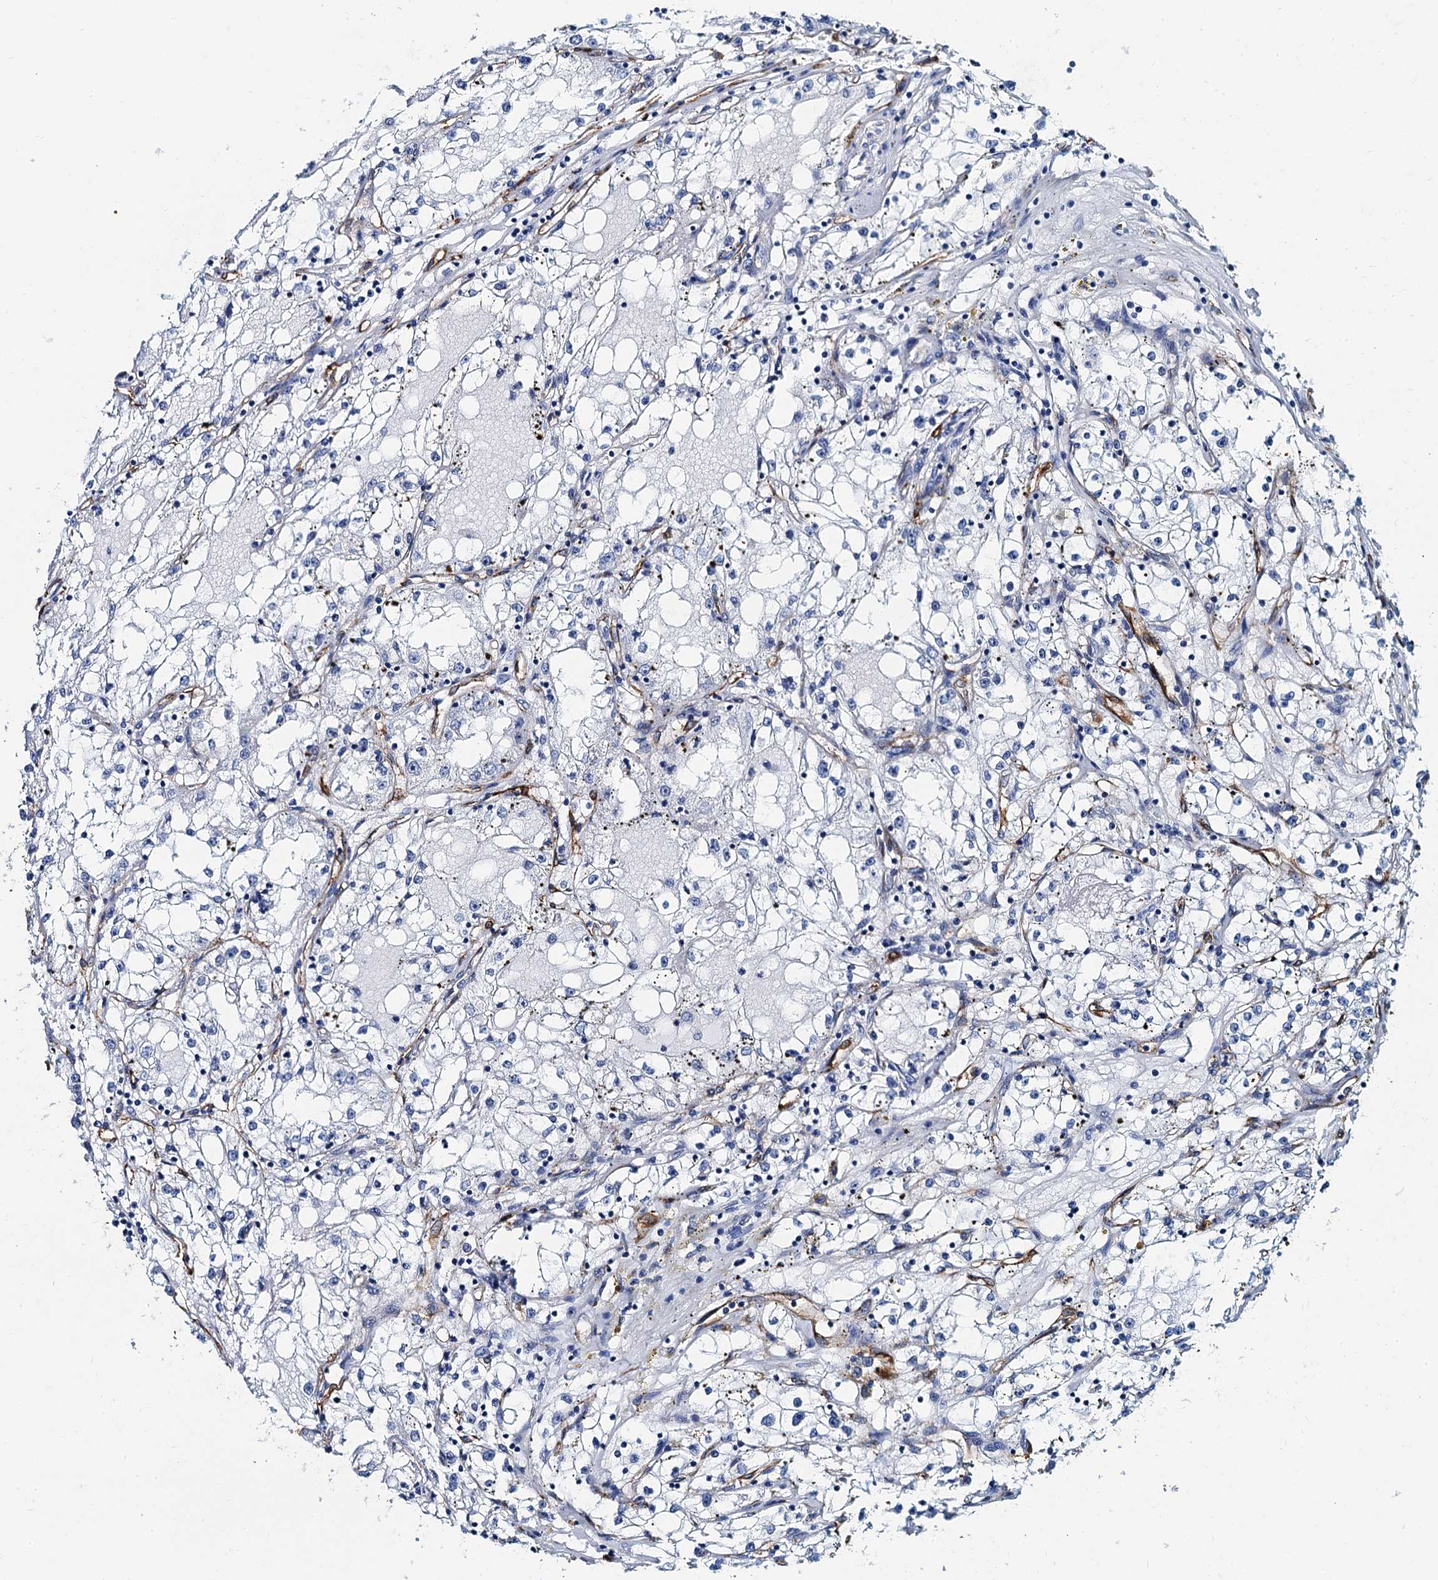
{"staining": {"intensity": "negative", "quantity": "none", "location": "none"}, "tissue": "renal cancer", "cell_type": "Tumor cells", "image_type": "cancer", "snomed": [{"axis": "morphology", "description": "Adenocarcinoma, NOS"}, {"axis": "topography", "description": "Kidney"}], "caption": "Tumor cells show no significant protein positivity in renal adenocarcinoma. Nuclei are stained in blue.", "gene": "CAVIN2", "patient": {"sex": "male", "age": 56}}